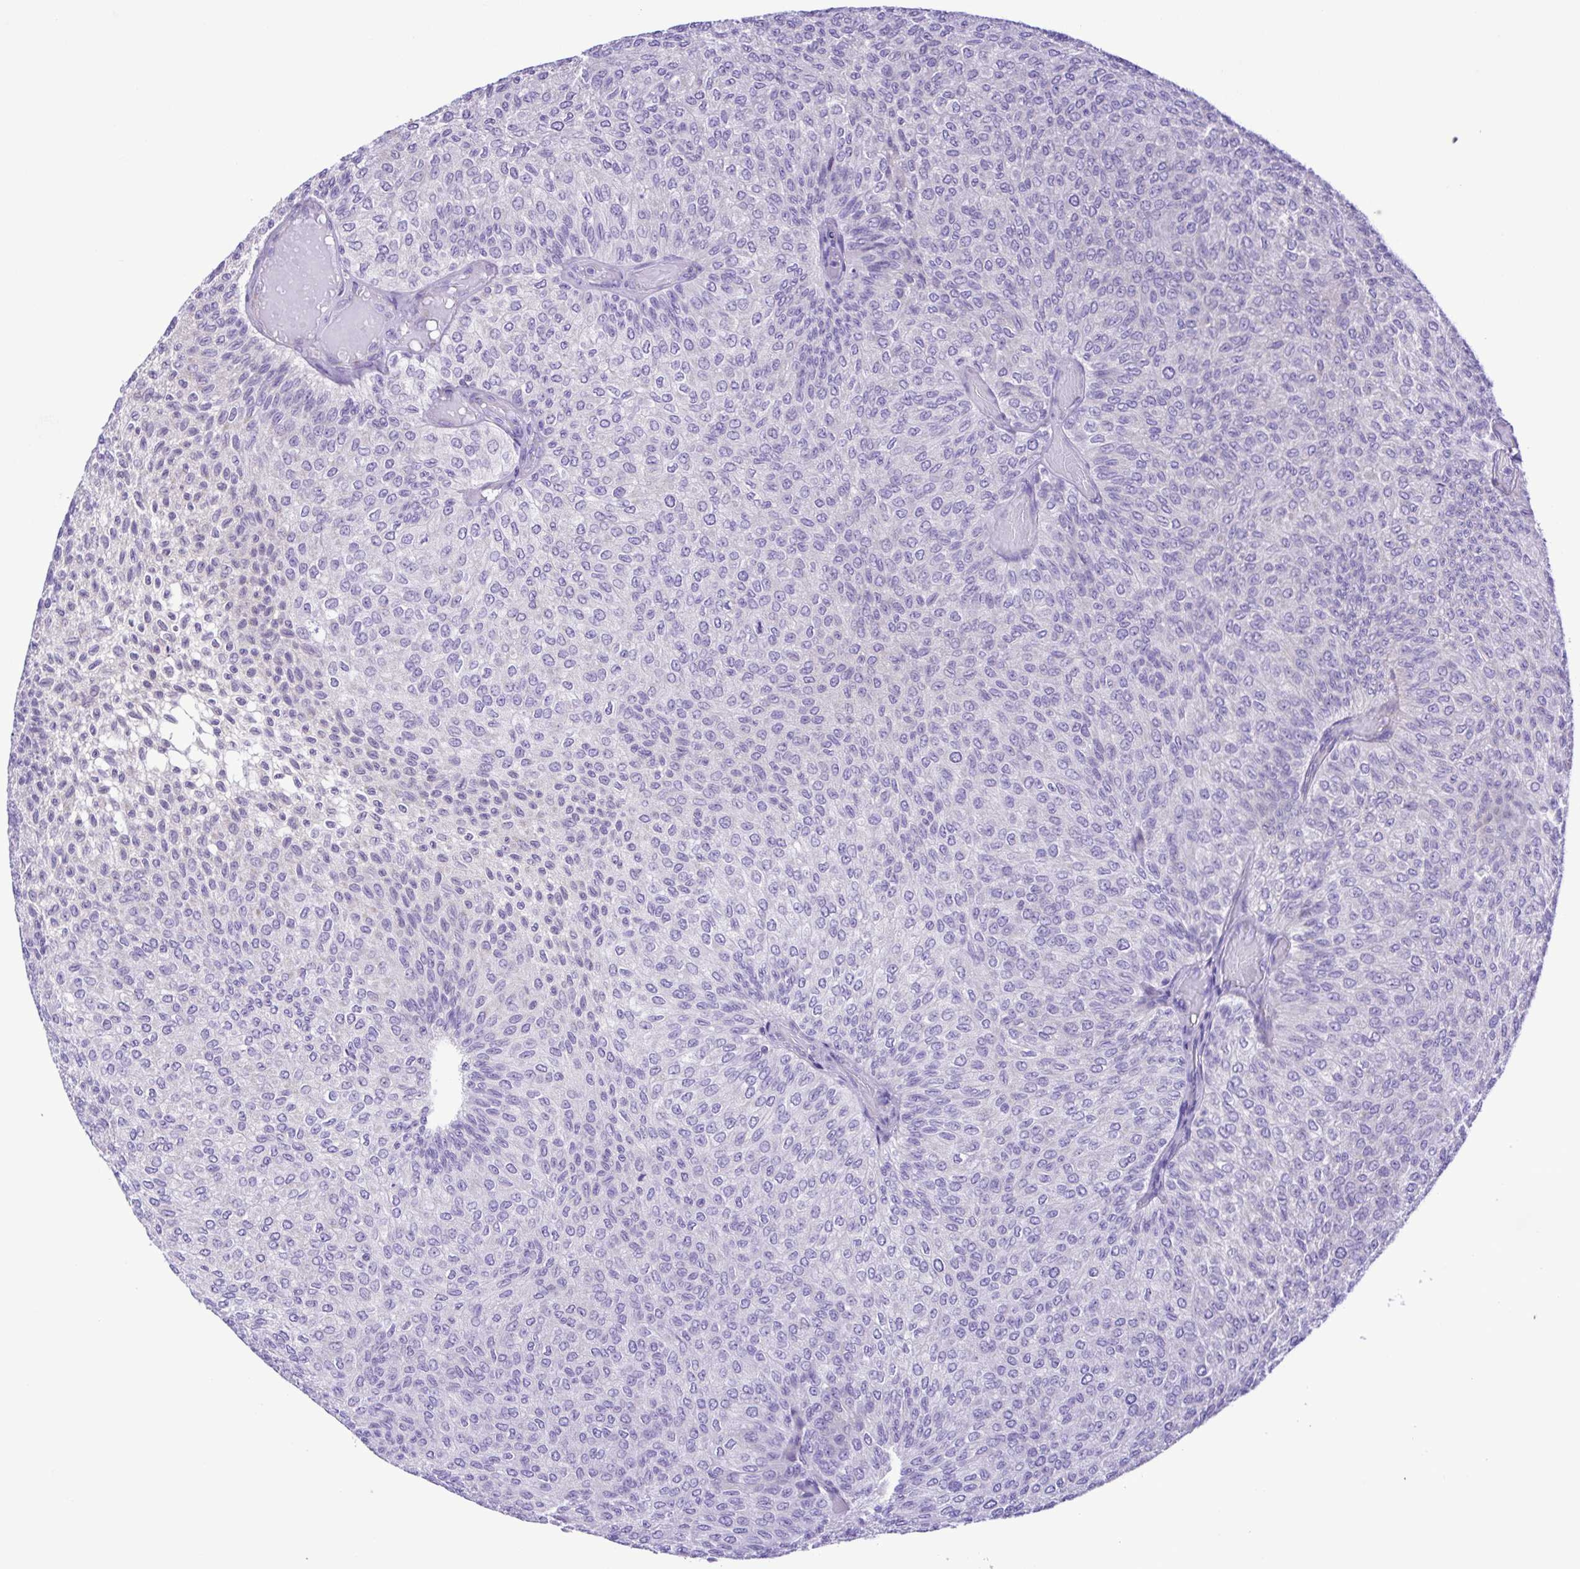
{"staining": {"intensity": "negative", "quantity": "none", "location": "none"}, "tissue": "urothelial cancer", "cell_type": "Tumor cells", "image_type": "cancer", "snomed": [{"axis": "morphology", "description": "Urothelial carcinoma, Low grade"}, {"axis": "topography", "description": "Urinary bladder"}], "caption": "This micrograph is of urothelial carcinoma (low-grade) stained with immunohistochemistry (IHC) to label a protein in brown with the nuclei are counter-stained blue. There is no positivity in tumor cells.", "gene": "SYT1", "patient": {"sex": "male", "age": 78}}